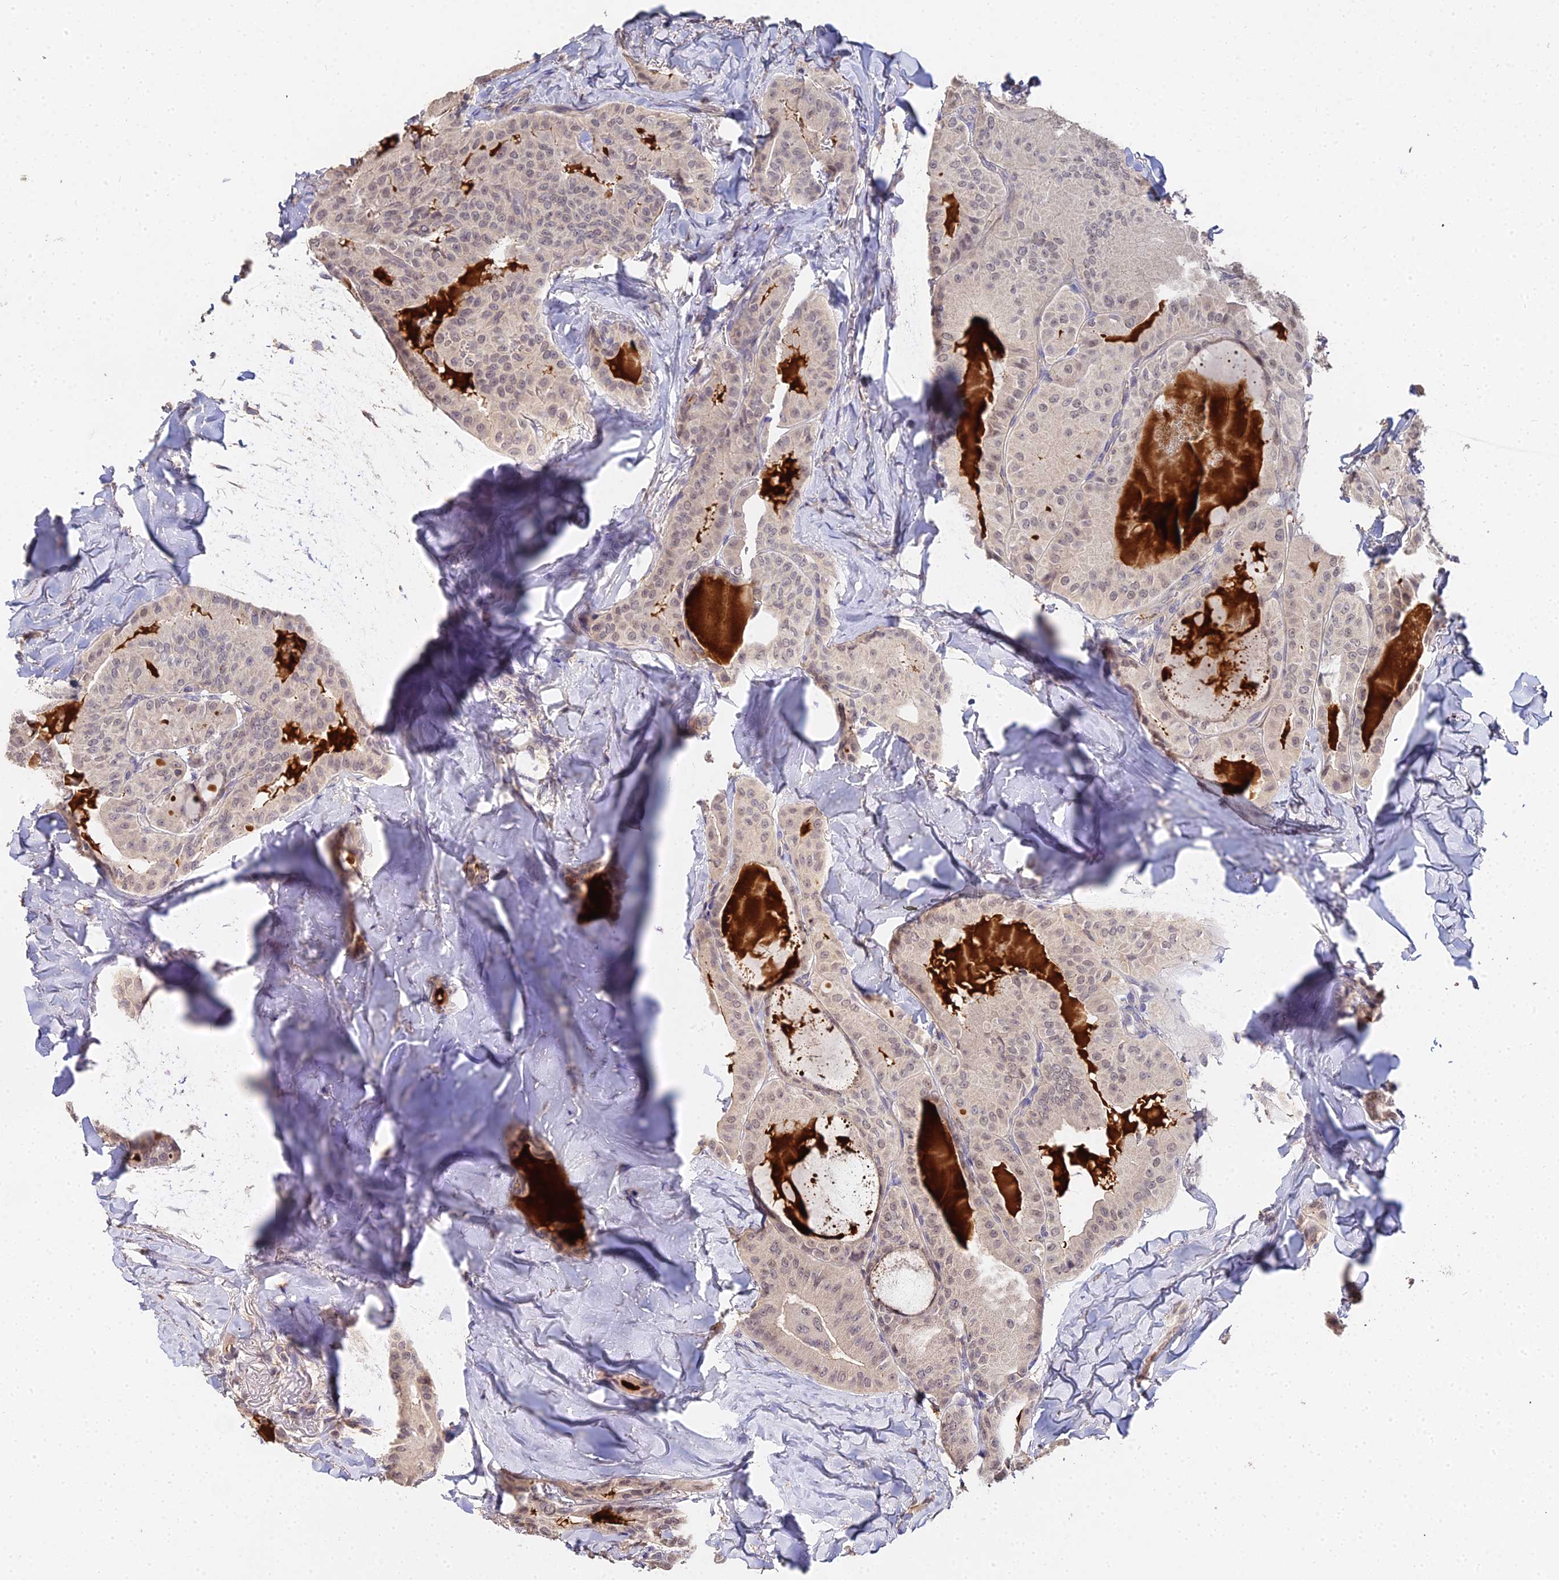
{"staining": {"intensity": "weak", "quantity": "25%-75%", "location": "nuclear"}, "tissue": "thyroid cancer", "cell_type": "Tumor cells", "image_type": "cancer", "snomed": [{"axis": "morphology", "description": "Papillary adenocarcinoma, NOS"}, {"axis": "topography", "description": "Thyroid gland"}], "caption": "Brown immunohistochemical staining in thyroid cancer (papillary adenocarcinoma) displays weak nuclear expression in about 25%-75% of tumor cells. Using DAB (brown) and hematoxylin (blue) stains, captured at high magnification using brightfield microscopy.", "gene": "LSM5", "patient": {"sex": "female", "age": 68}}